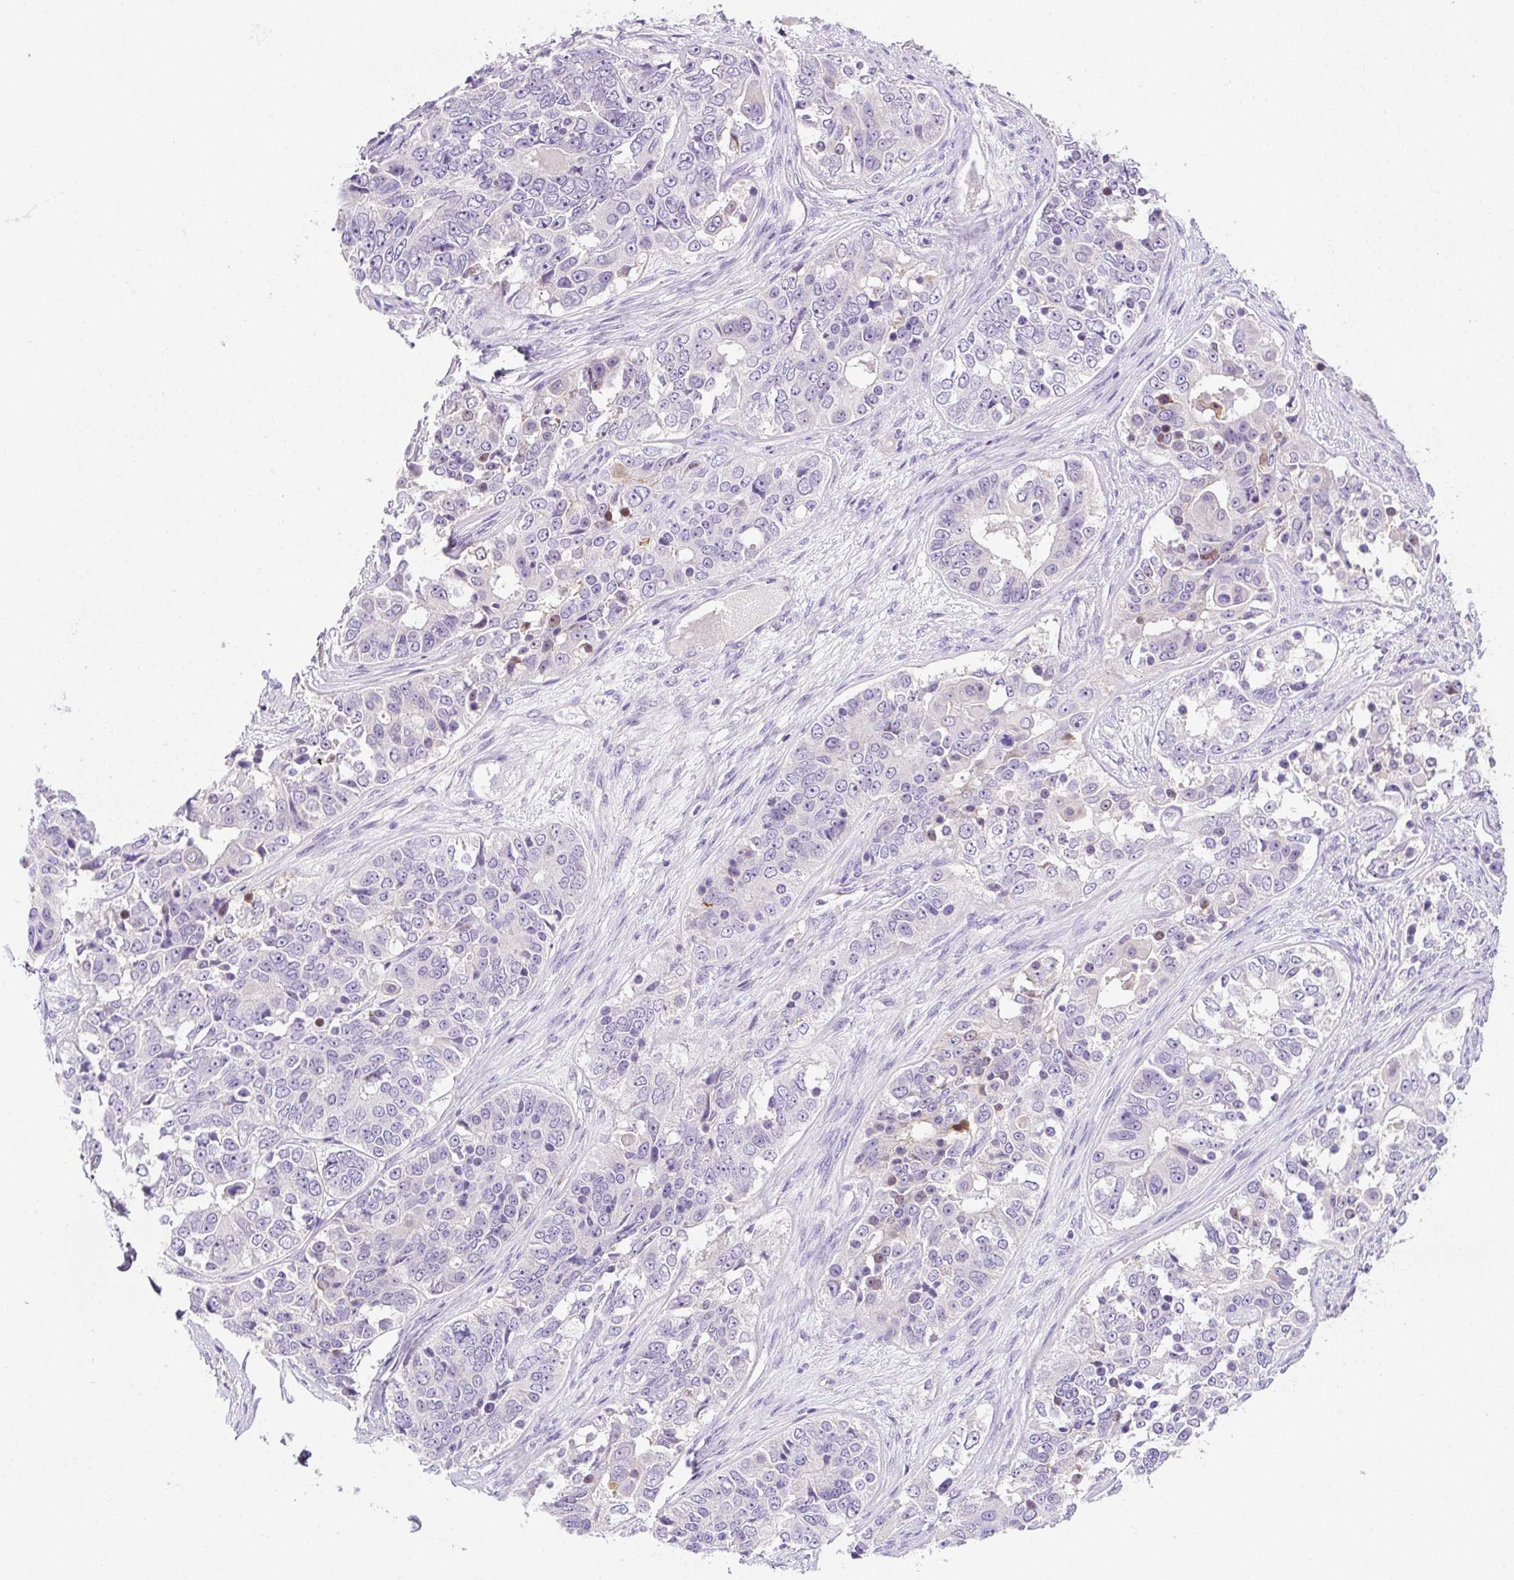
{"staining": {"intensity": "negative", "quantity": "none", "location": "none"}, "tissue": "ovarian cancer", "cell_type": "Tumor cells", "image_type": "cancer", "snomed": [{"axis": "morphology", "description": "Carcinoma, endometroid"}, {"axis": "topography", "description": "Ovary"}], "caption": "A high-resolution histopathology image shows IHC staining of ovarian endometroid carcinoma, which shows no significant staining in tumor cells.", "gene": "NDST3", "patient": {"sex": "female", "age": 51}}